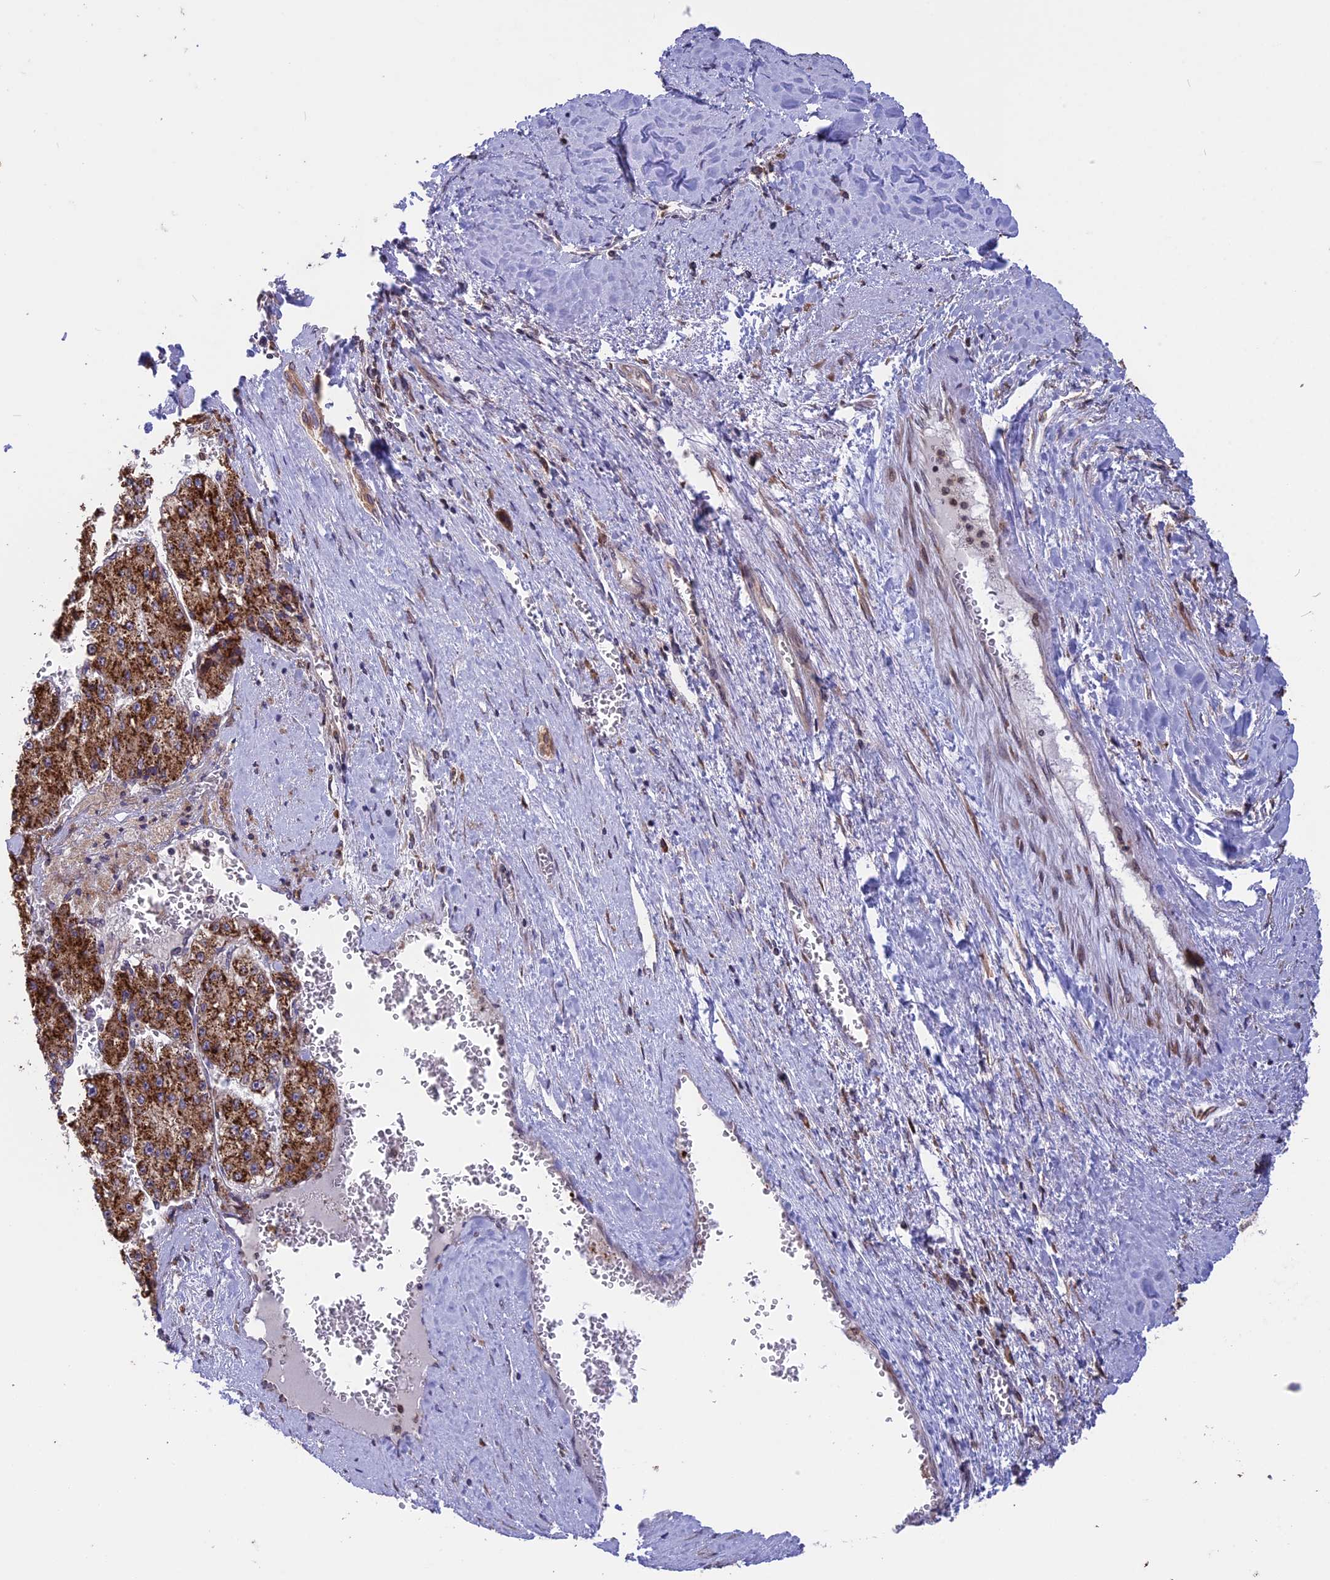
{"staining": {"intensity": "strong", "quantity": ">75%", "location": "cytoplasmic/membranous"}, "tissue": "liver cancer", "cell_type": "Tumor cells", "image_type": "cancer", "snomed": [{"axis": "morphology", "description": "Carcinoma, Hepatocellular, NOS"}, {"axis": "topography", "description": "Liver"}], "caption": "Tumor cells exhibit strong cytoplasmic/membranous positivity in approximately >75% of cells in liver cancer (hepatocellular carcinoma).", "gene": "DMRTA2", "patient": {"sex": "female", "age": 73}}